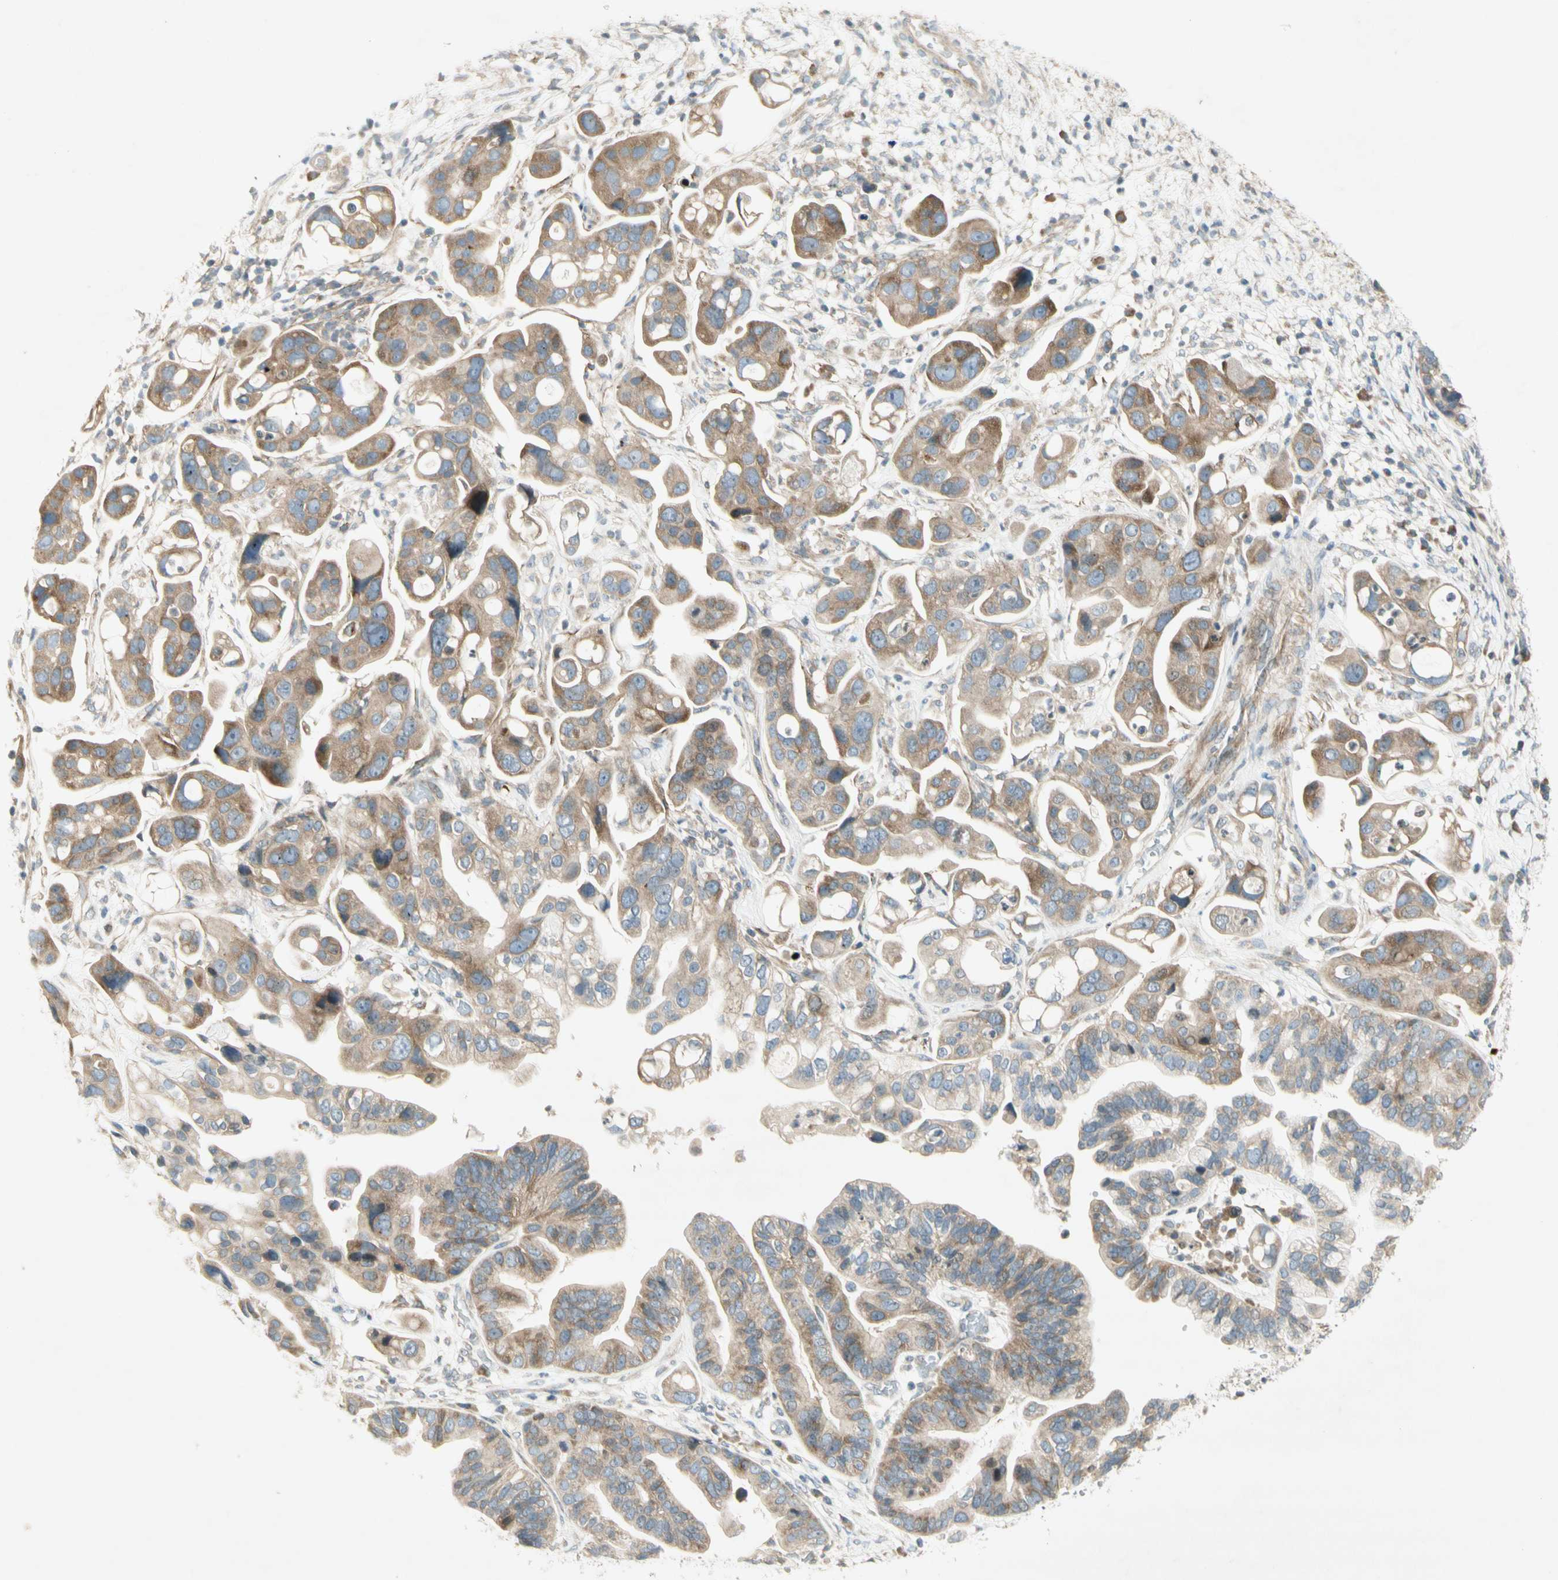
{"staining": {"intensity": "moderate", "quantity": ">75%", "location": "cytoplasmic/membranous"}, "tissue": "ovarian cancer", "cell_type": "Tumor cells", "image_type": "cancer", "snomed": [{"axis": "morphology", "description": "Cystadenocarcinoma, serous, NOS"}, {"axis": "topography", "description": "Ovary"}], "caption": "Immunohistochemistry photomicrograph of human ovarian serous cystadenocarcinoma stained for a protein (brown), which reveals medium levels of moderate cytoplasmic/membranous staining in approximately >75% of tumor cells.", "gene": "ETF1", "patient": {"sex": "female", "age": 56}}